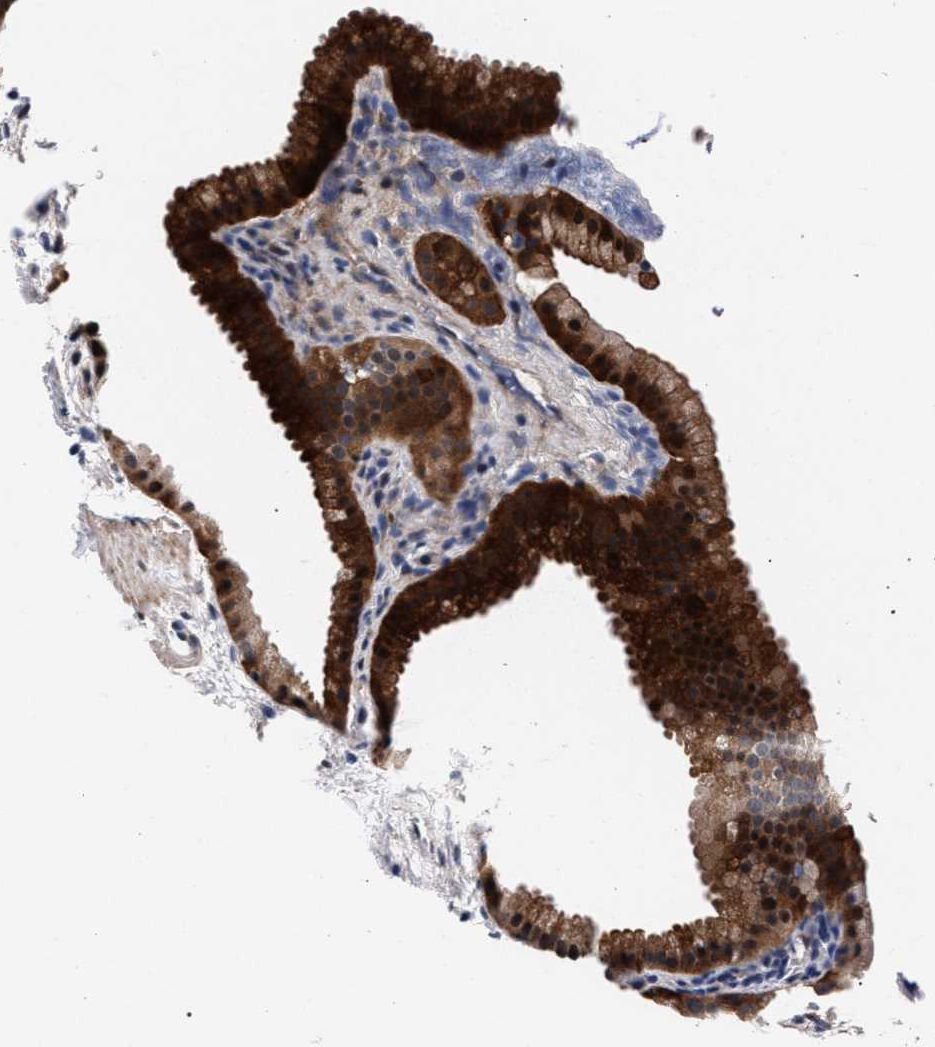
{"staining": {"intensity": "strong", "quantity": ">75%", "location": "cytoplasmic/membranous,nuclear"}, "tissue": "gallbladder", "cell_type": "Glandular cells", "image_type": "normal", "snomed": [{"axis": "morphology", "description": "Normal tissue, NOS"}, {"axis": "topography", "description": "Gallbladder"}], "caption": "Gallbladder stained with DAB (3,3'-diaminobenzidine) immunohistochemistry shows high levels of strong cytoplasmic/membranous,nuclear expression in about >75% of glandular cells.", "gene": "ZNF462", "patient": {"sex": "female", "age": 64}}